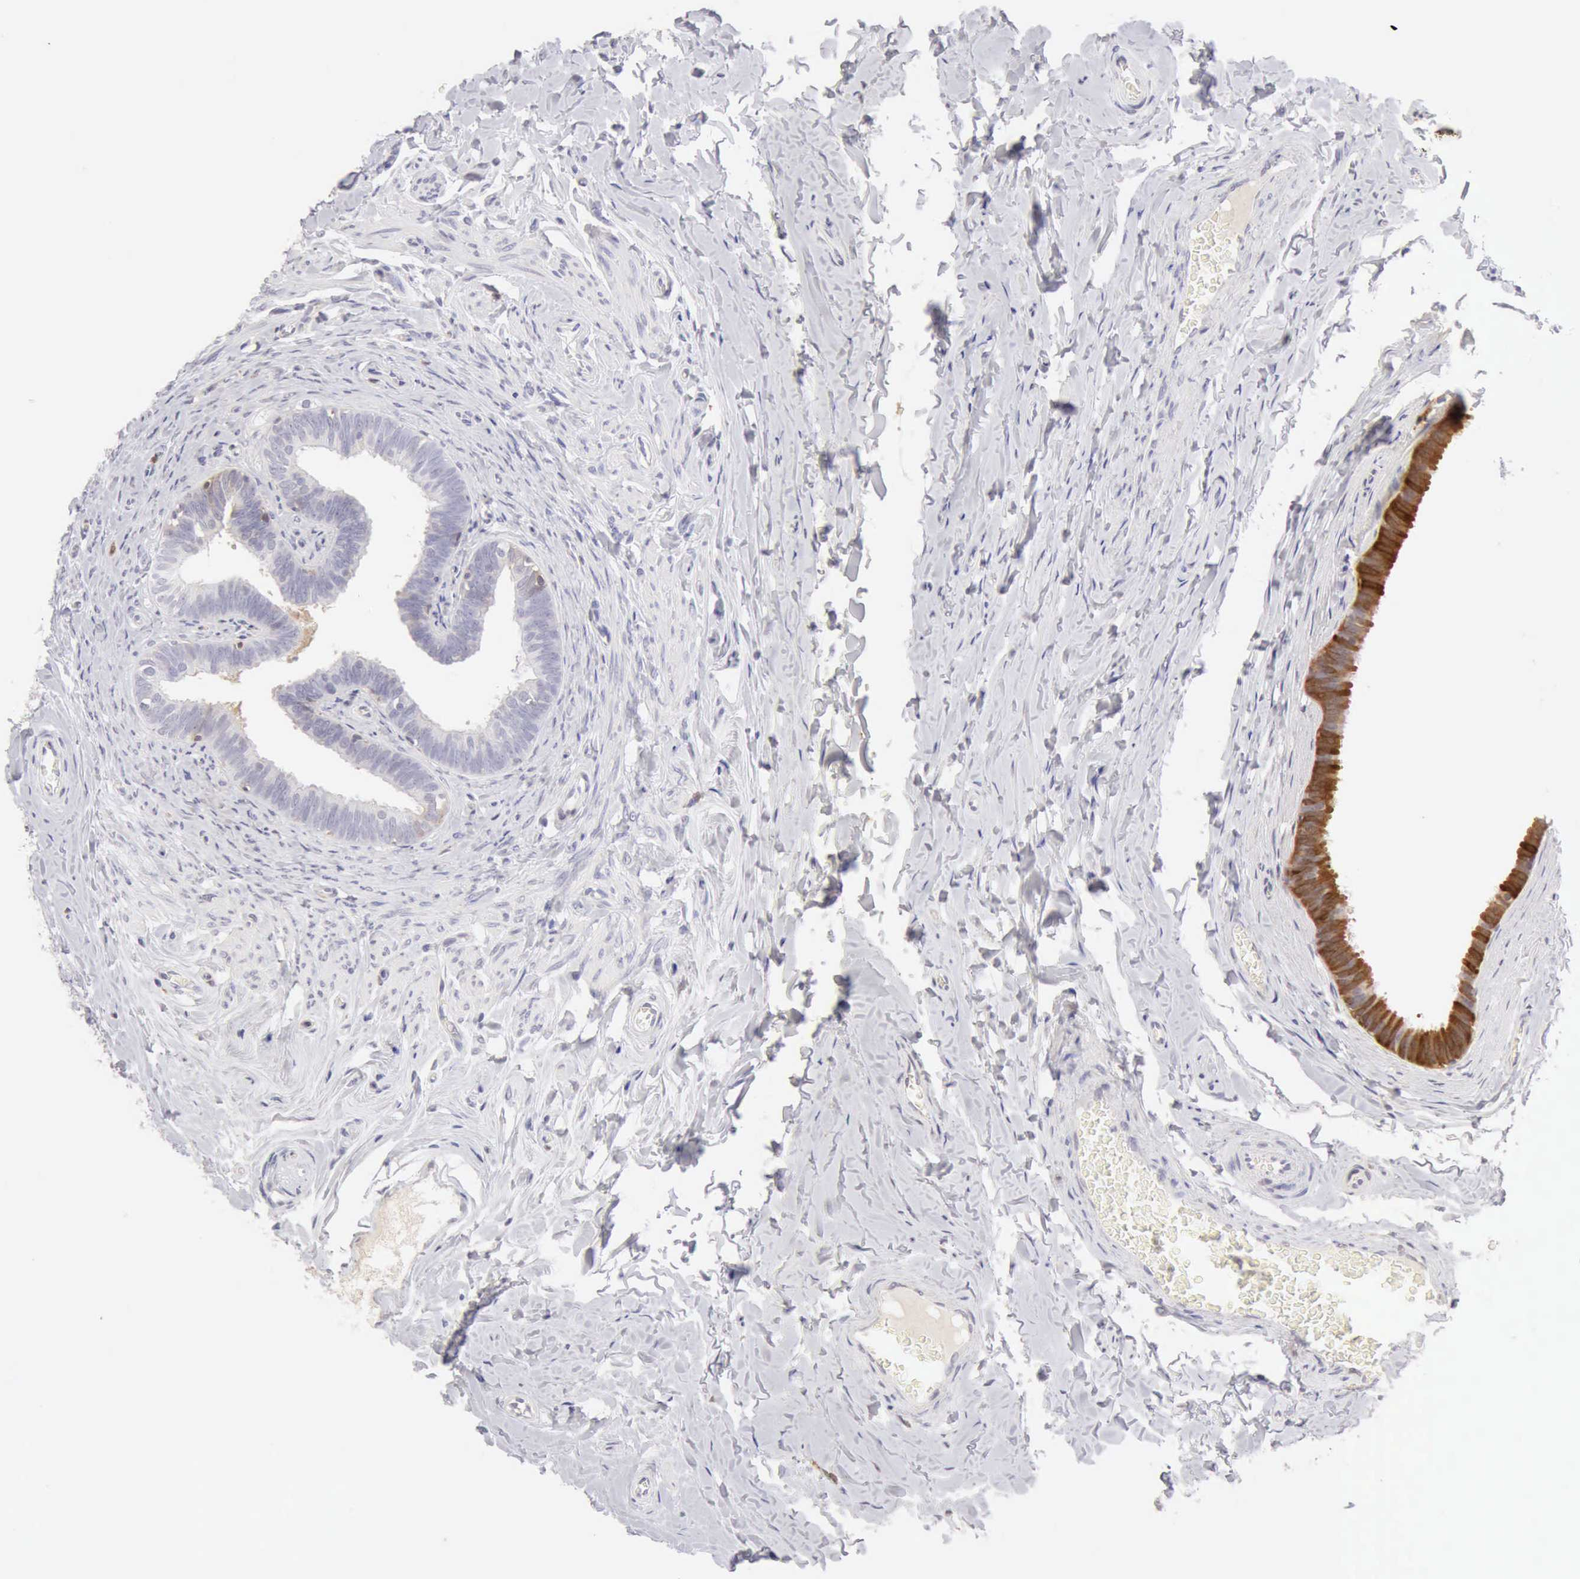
{"staining": {"intensity": "strong", "quantity": "25%-75%", "location": "cytoplasmic/membranous"}, "tissue": "epididymis", "cell_type": "Glandular cells", "image_type": "normal", "snomed": [{"axis": "morphology", "description": "Normal tissue, NOS"}, {"axis": "topography", "description": "Epididymis"}], "caption": "Approximately 25%-75% of glandular cells in unremarkable epididymis display strong cytoplasmic/membranous protein staining as visualized by brown immunohistochemical staining.", "gene": "RNASE1", "patient": {"sex": "male", "age": 26}}